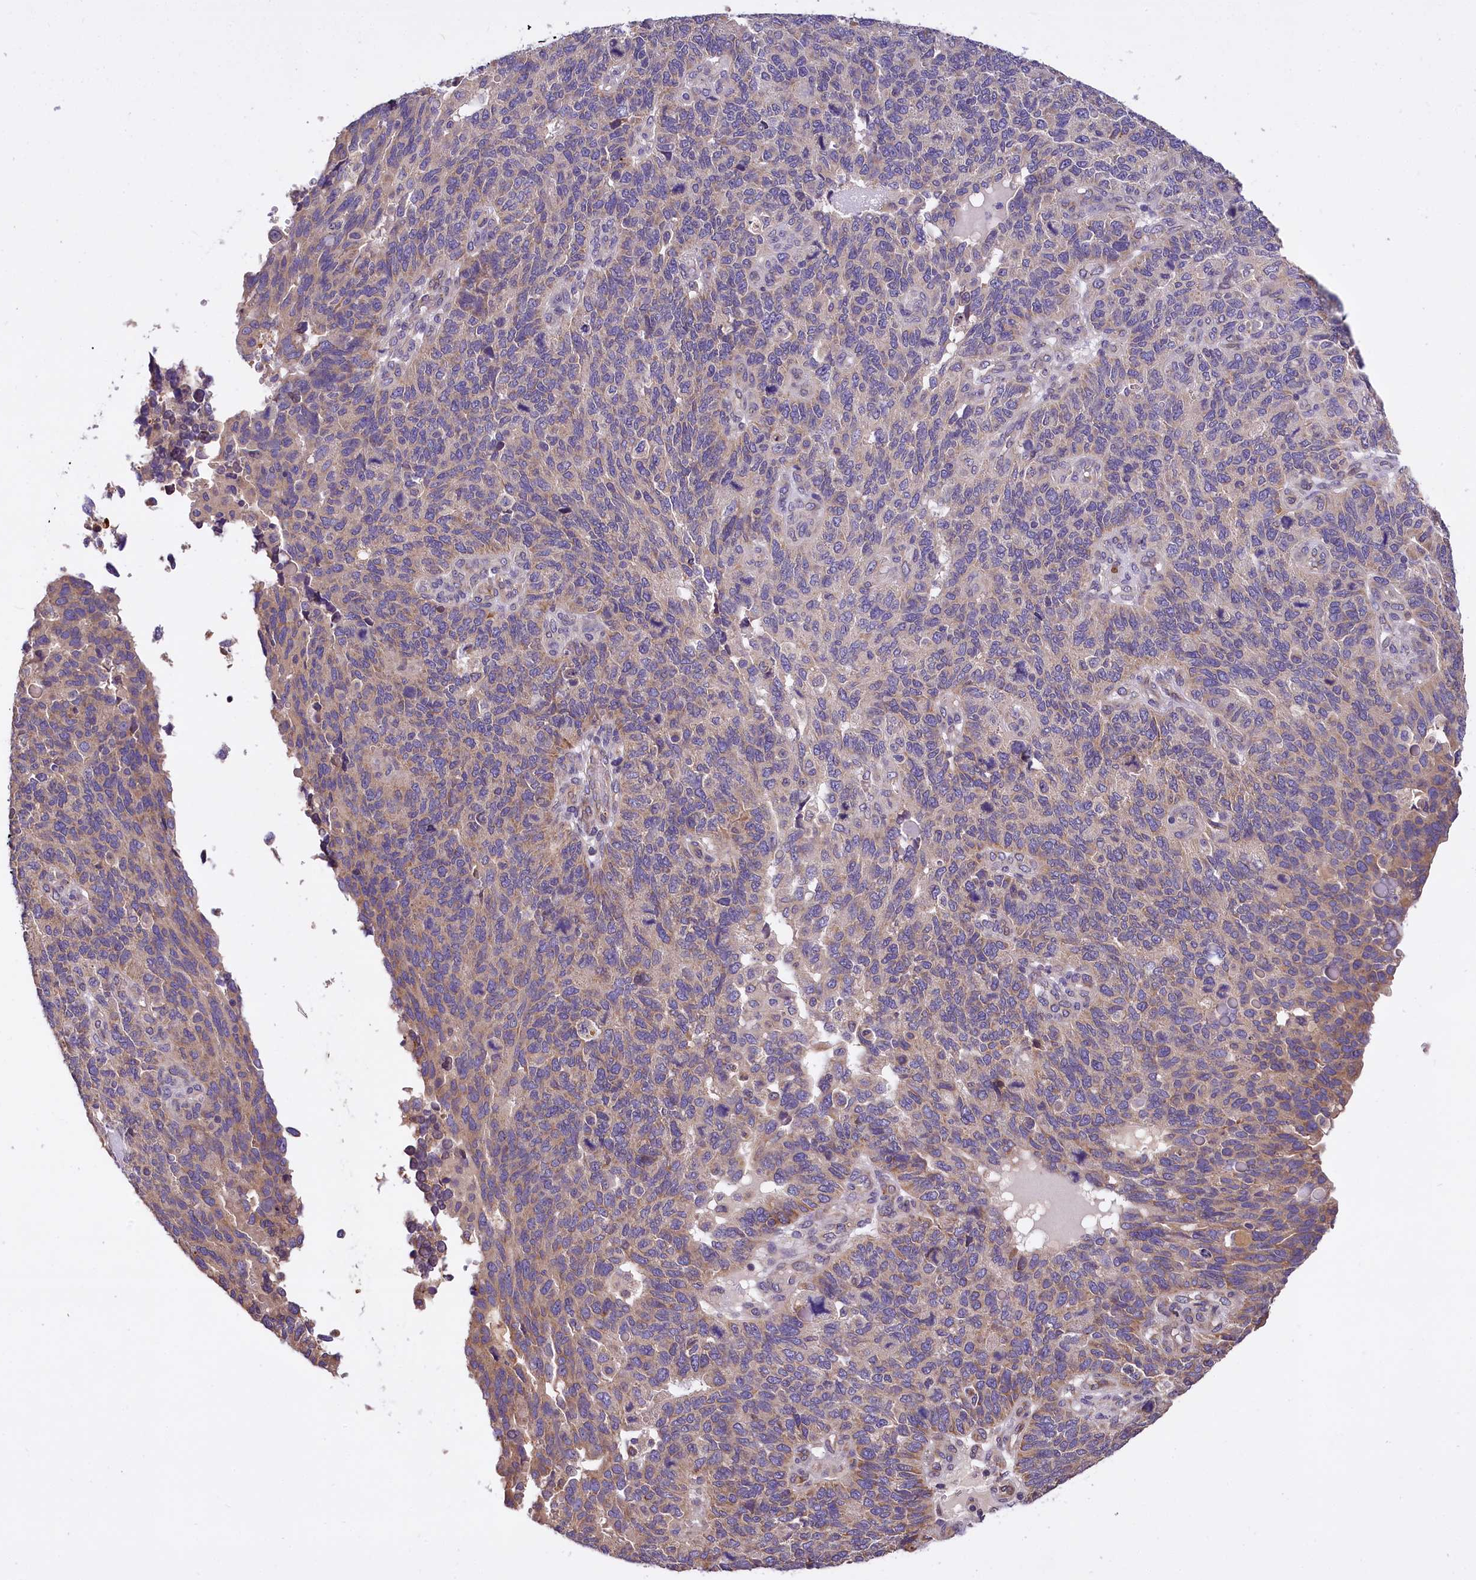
{"staining": {"intensity": "weak", "quantity": "25%-75%", "location": "cytoplasmic/membranous"}, "tissue": "endometrial cancer", "cell_type": "Tumor cells", "image_type": "cancer", "snomed": [{"axis": "morphology", "description": "Adenocarcinoma, NOS"}, {"axis": "topography", "description": "Endometrium"}], "caption": "Brown immunohistochemical staining in endometrial cancer (adenocarcinoma) displays weak cytoplasmic/membranous expression in approximately 25%-75% of tumor cells. (DAB (3,3'-diaminobenzidine) IHC, brown staining for protein, blue staining for nuclei).", "gene": "SUPV3L1", "patient": {"sex": "female", "age": 66}}